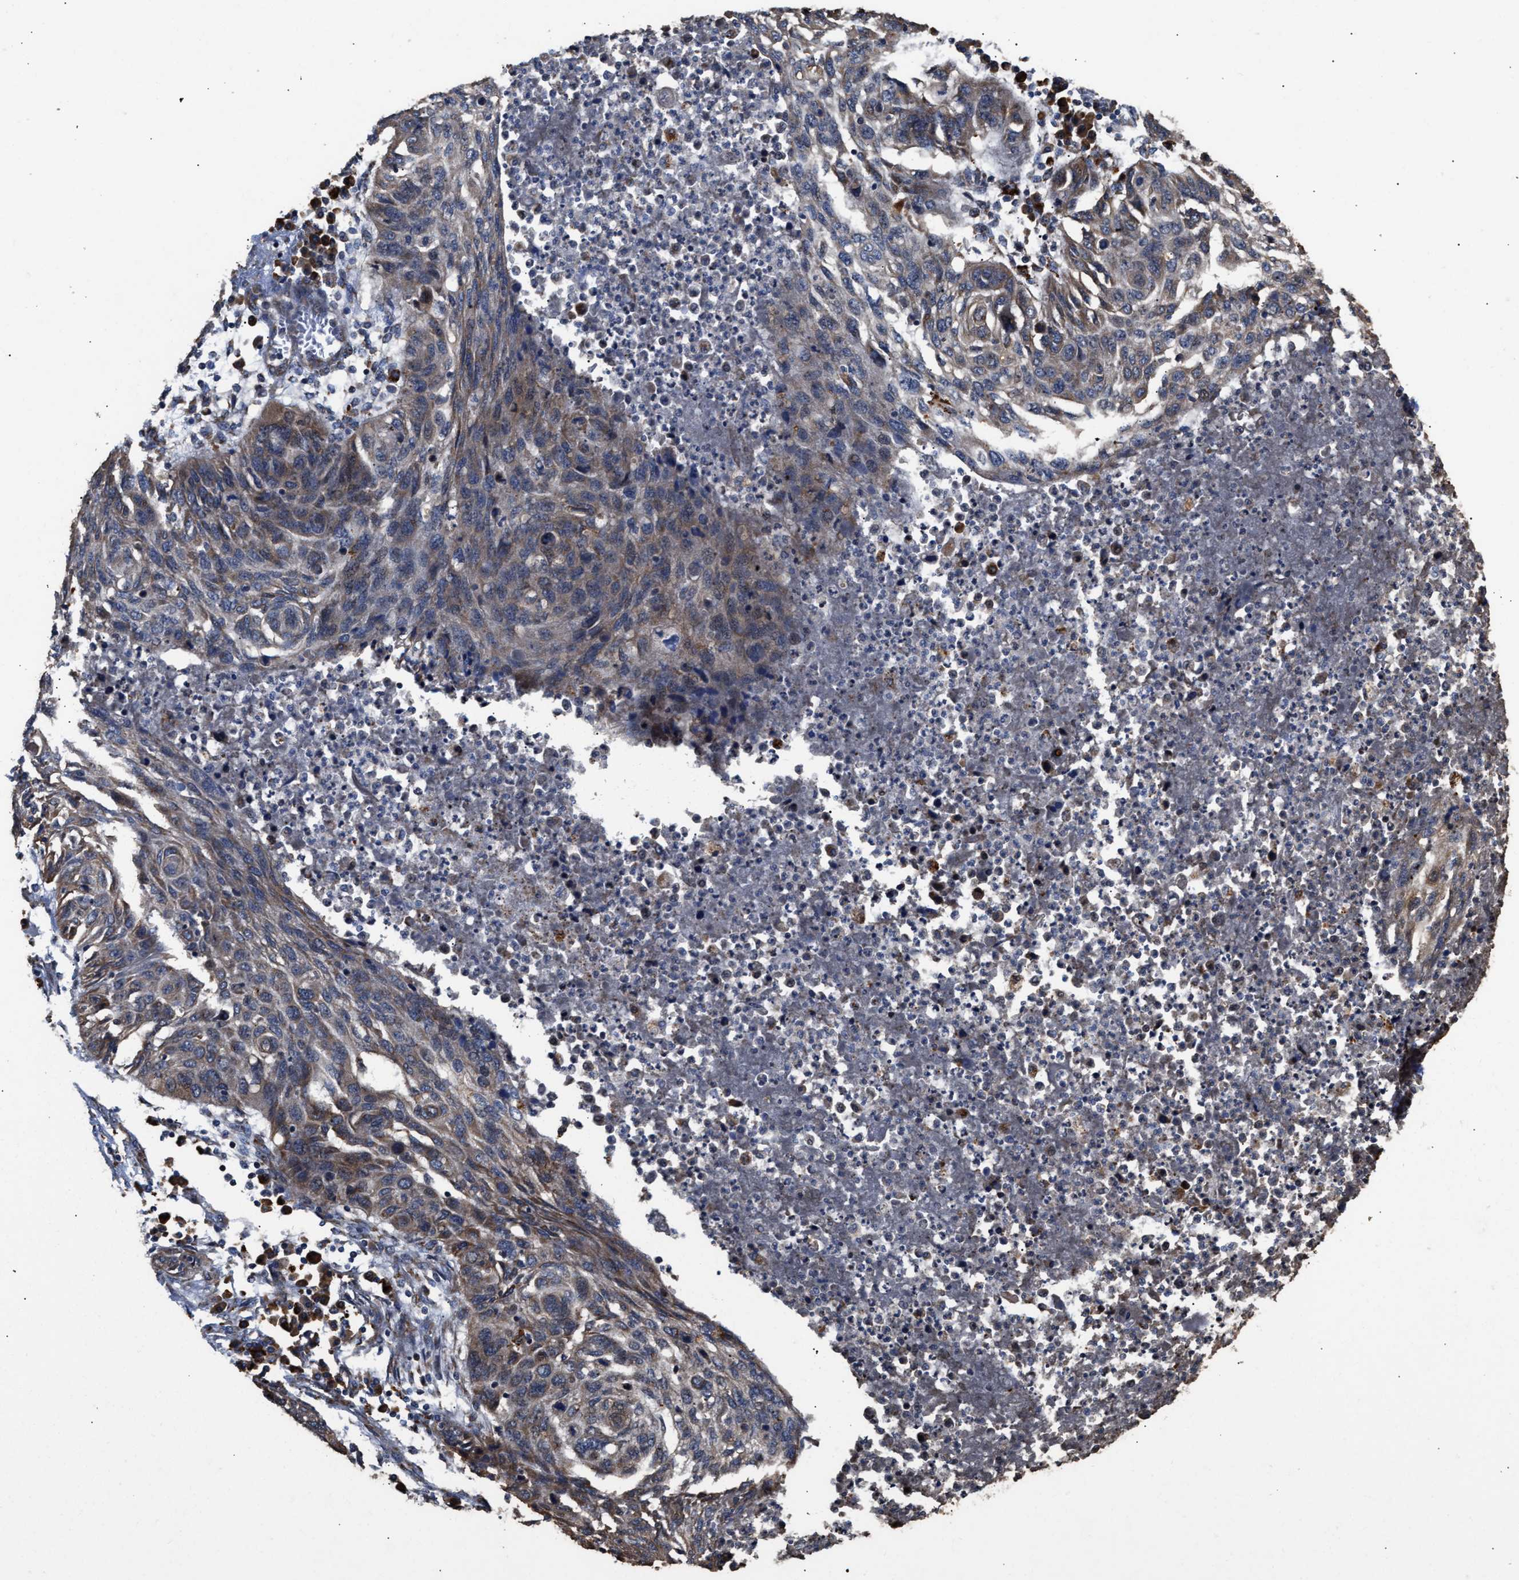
{"staining": {"intensity": "weak", "quantity": "25%-75%", "location": "cytoplasmic/membranous"}, "tissue": "lung cancer", "cell_type": "Tumor cells", "image_type": "cancer", "snomed": [{"axis": "morphology", "description": "Squamous cell carcinoma, NOS"}, {"axis": "topography", "description": "Lung"}], "caption": "Tumor cells show weak cytoplasmic/membranous expression in approximately 25%-75% of cells in lung cancer. The protein of interest is stained brown, and the nuclei are stained in blue (DAB IHC with brightfield microscopy, high magnification).", "gene": "GOSR1", "patient": {"sex": "female", "age": 63}}